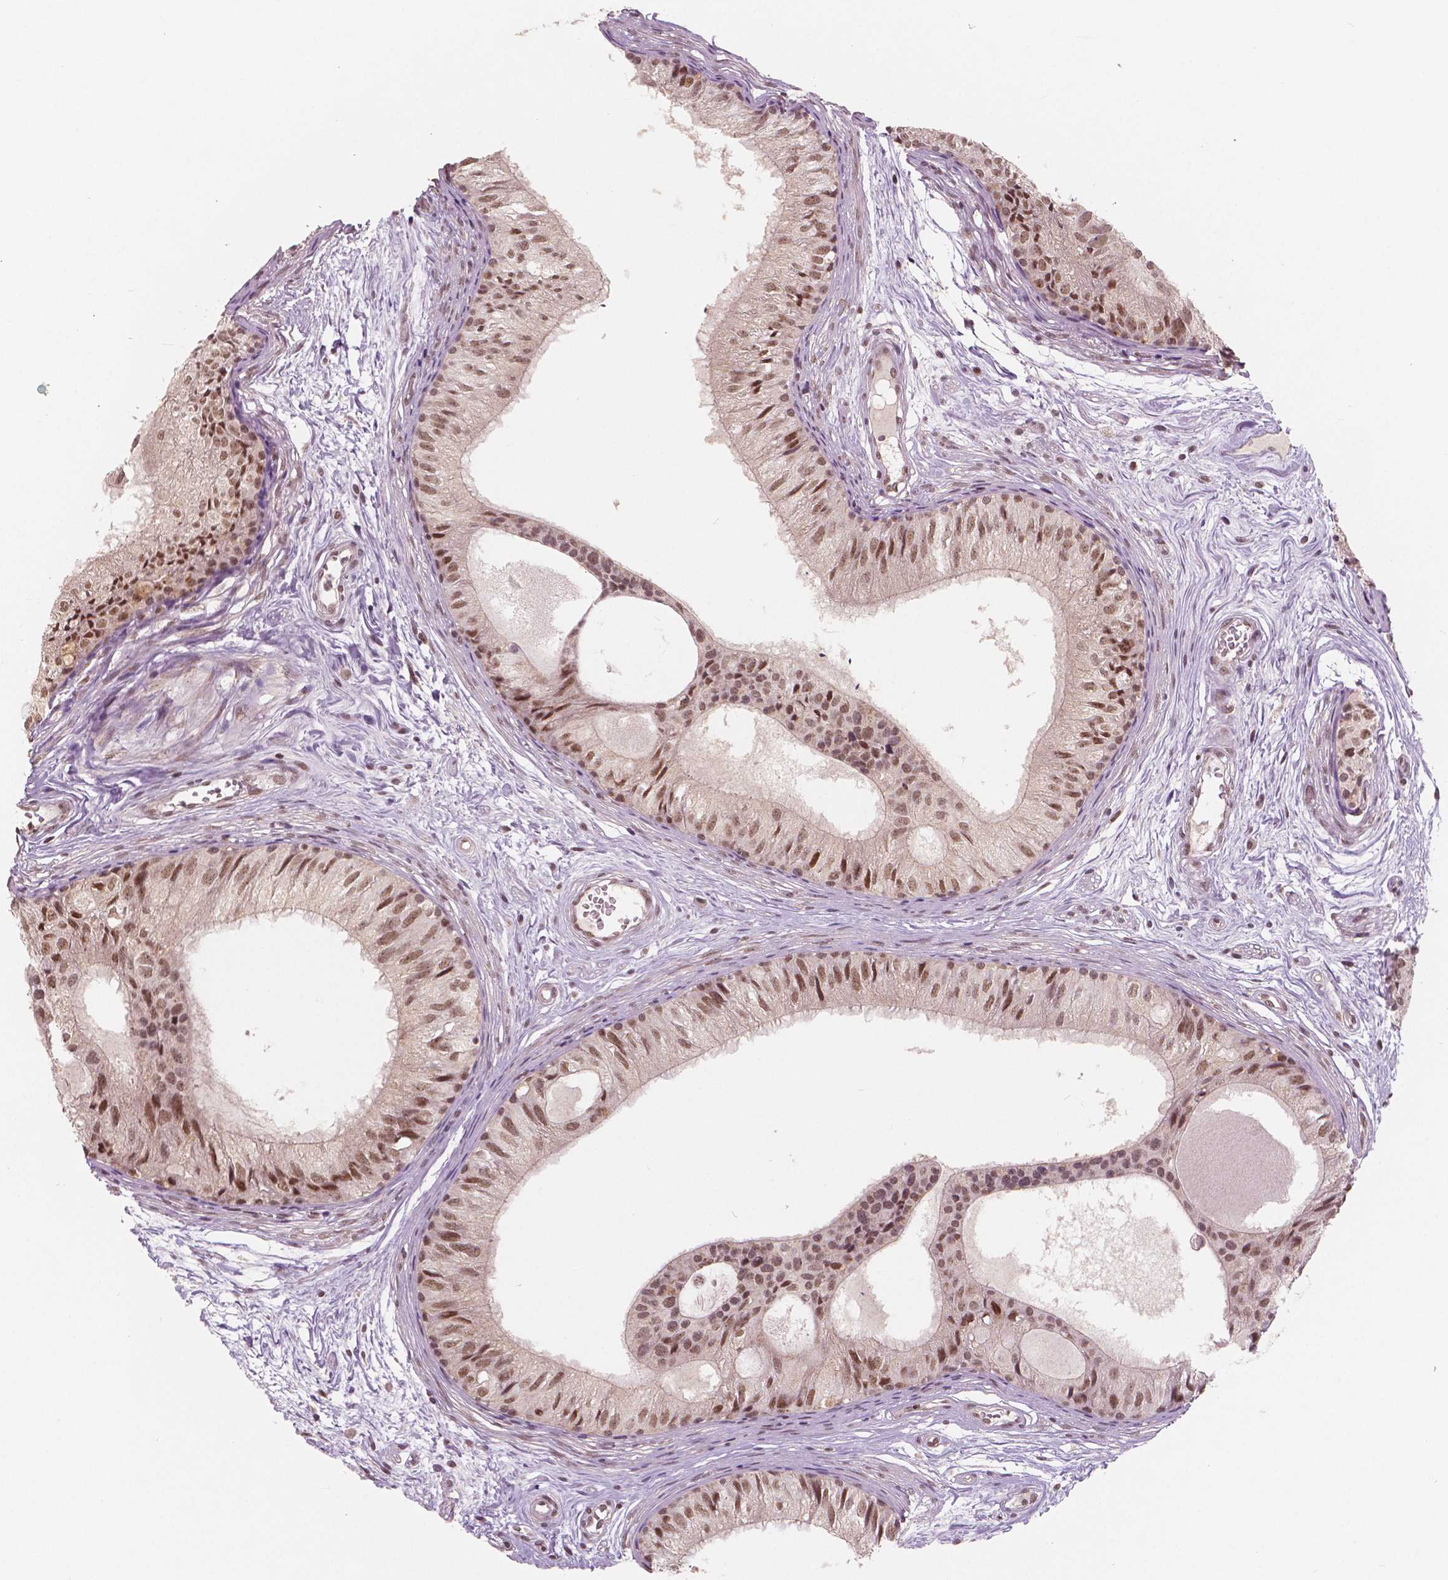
{"staining": {"intensity": "moderate", "quantity": ">75%", "location": "nuclear"}, "tissue": "epididymis", "cell_type": "Glandular cells", "image_type": "normal", "snomed": [{"axis": "morphology", "description": "Normal tissue, NOS"}, {"axis": "topography", "description": "Epididymis"}], "caption": "Benign epididymis was stained to show a protein in brown. There is medium levels of moderate nuclear staining in approximately >75% of glandular cells. (brown staining indicates protein expression, while blue staining denotes nuclei).", "gene": "NSD2", "patient": {"sex": "male", "age": 25}}